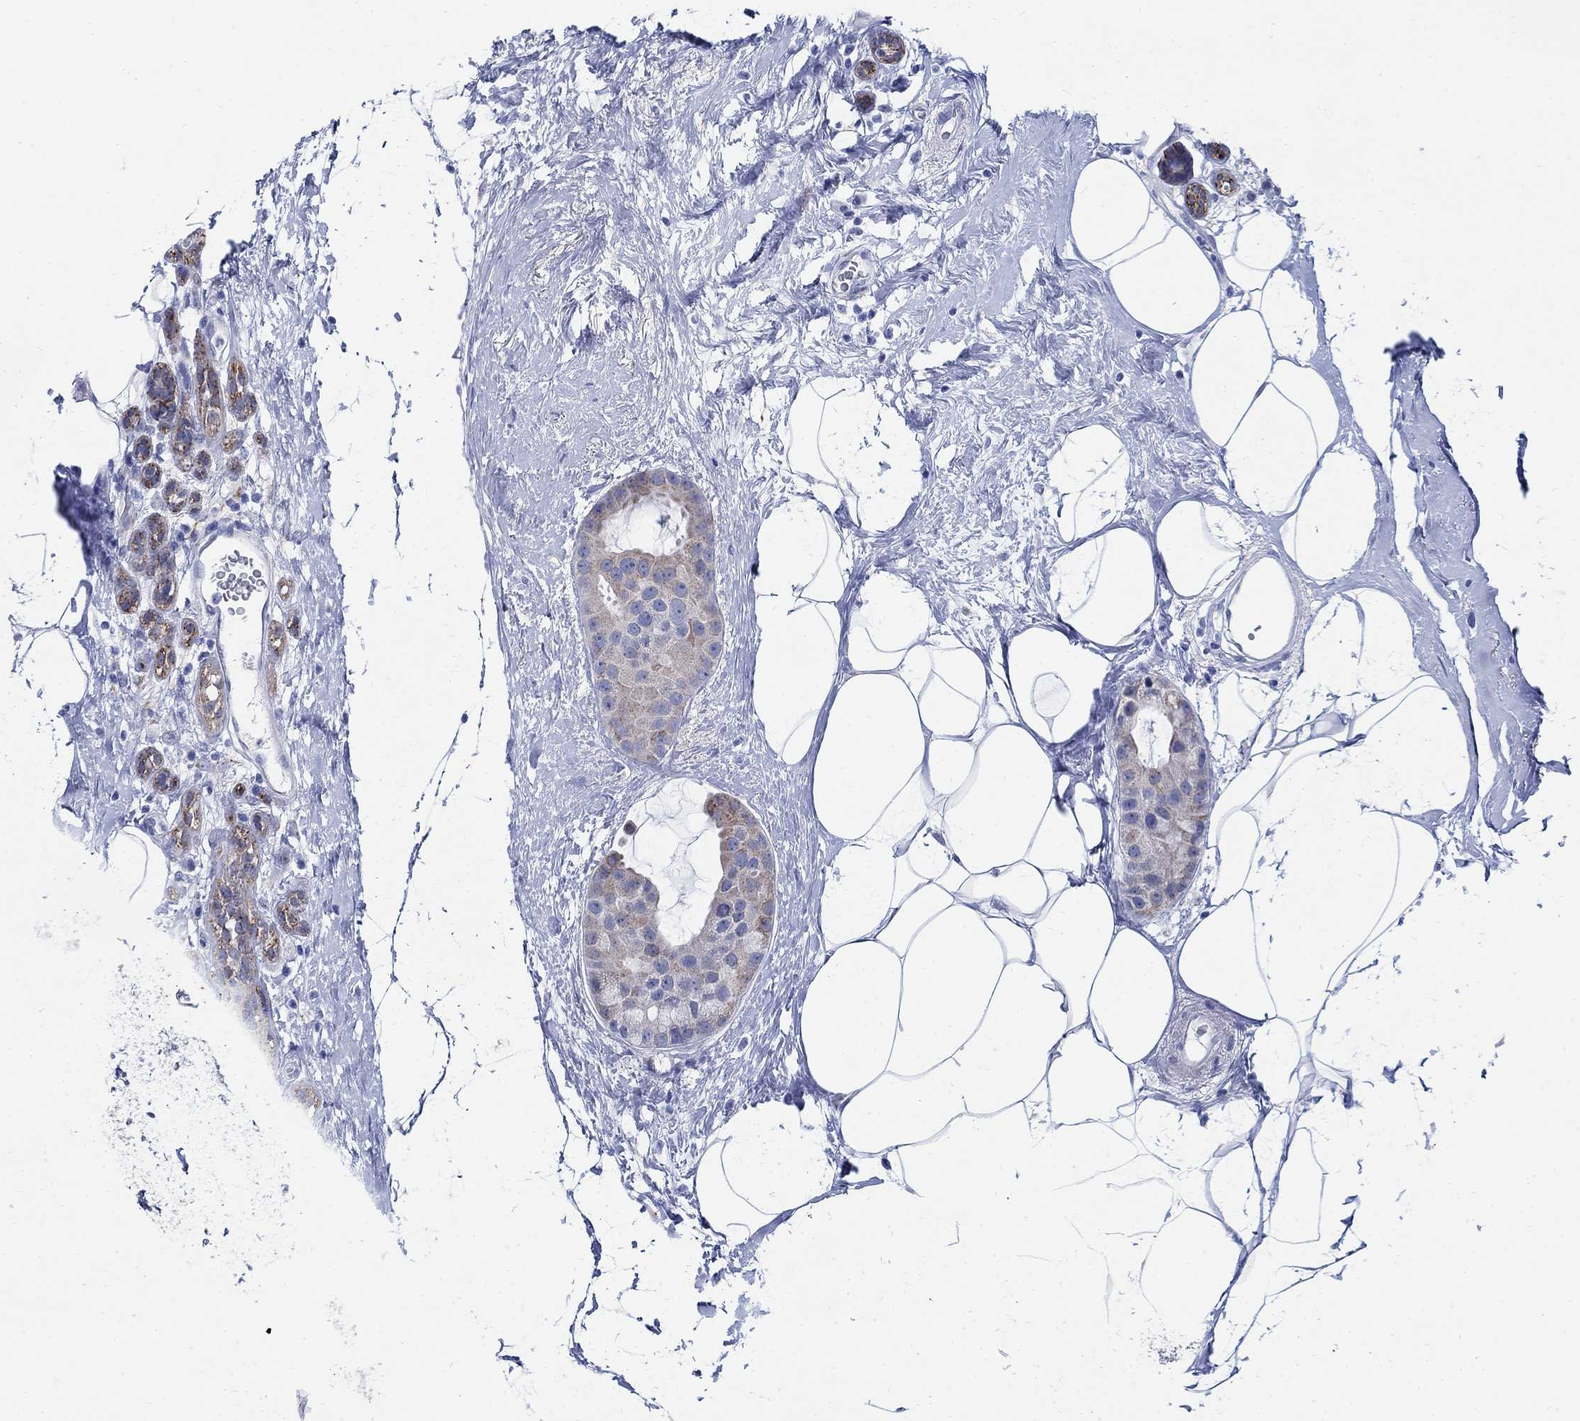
{"staining": {"intensity": "moderate", "quantity": "25%-75%", "location": "cytoplasmic/membranous"}, "tissue": "breast cancer", "cell_type": "Tumor cells", "image_type": "cancer", "snomed": [{"axis": "morphology", "description": "Duct carcinoma"}, {"axis": "topography", "description": "Breast"}], "caption": "Invasive ductal carcinoma (breast) stained with DAB (3,3'-diaminobenzidine) immunohistochemistry (IHC) exhibits medium levels of moderate cytoplasmic/membranous positivity in approximately 25%-75% of tumor cells. (Brightfield microscopy of DAB IHC at high magnification).", "gene": "ZDHHC14", "patient": {"sex": "female", "age": 45}}